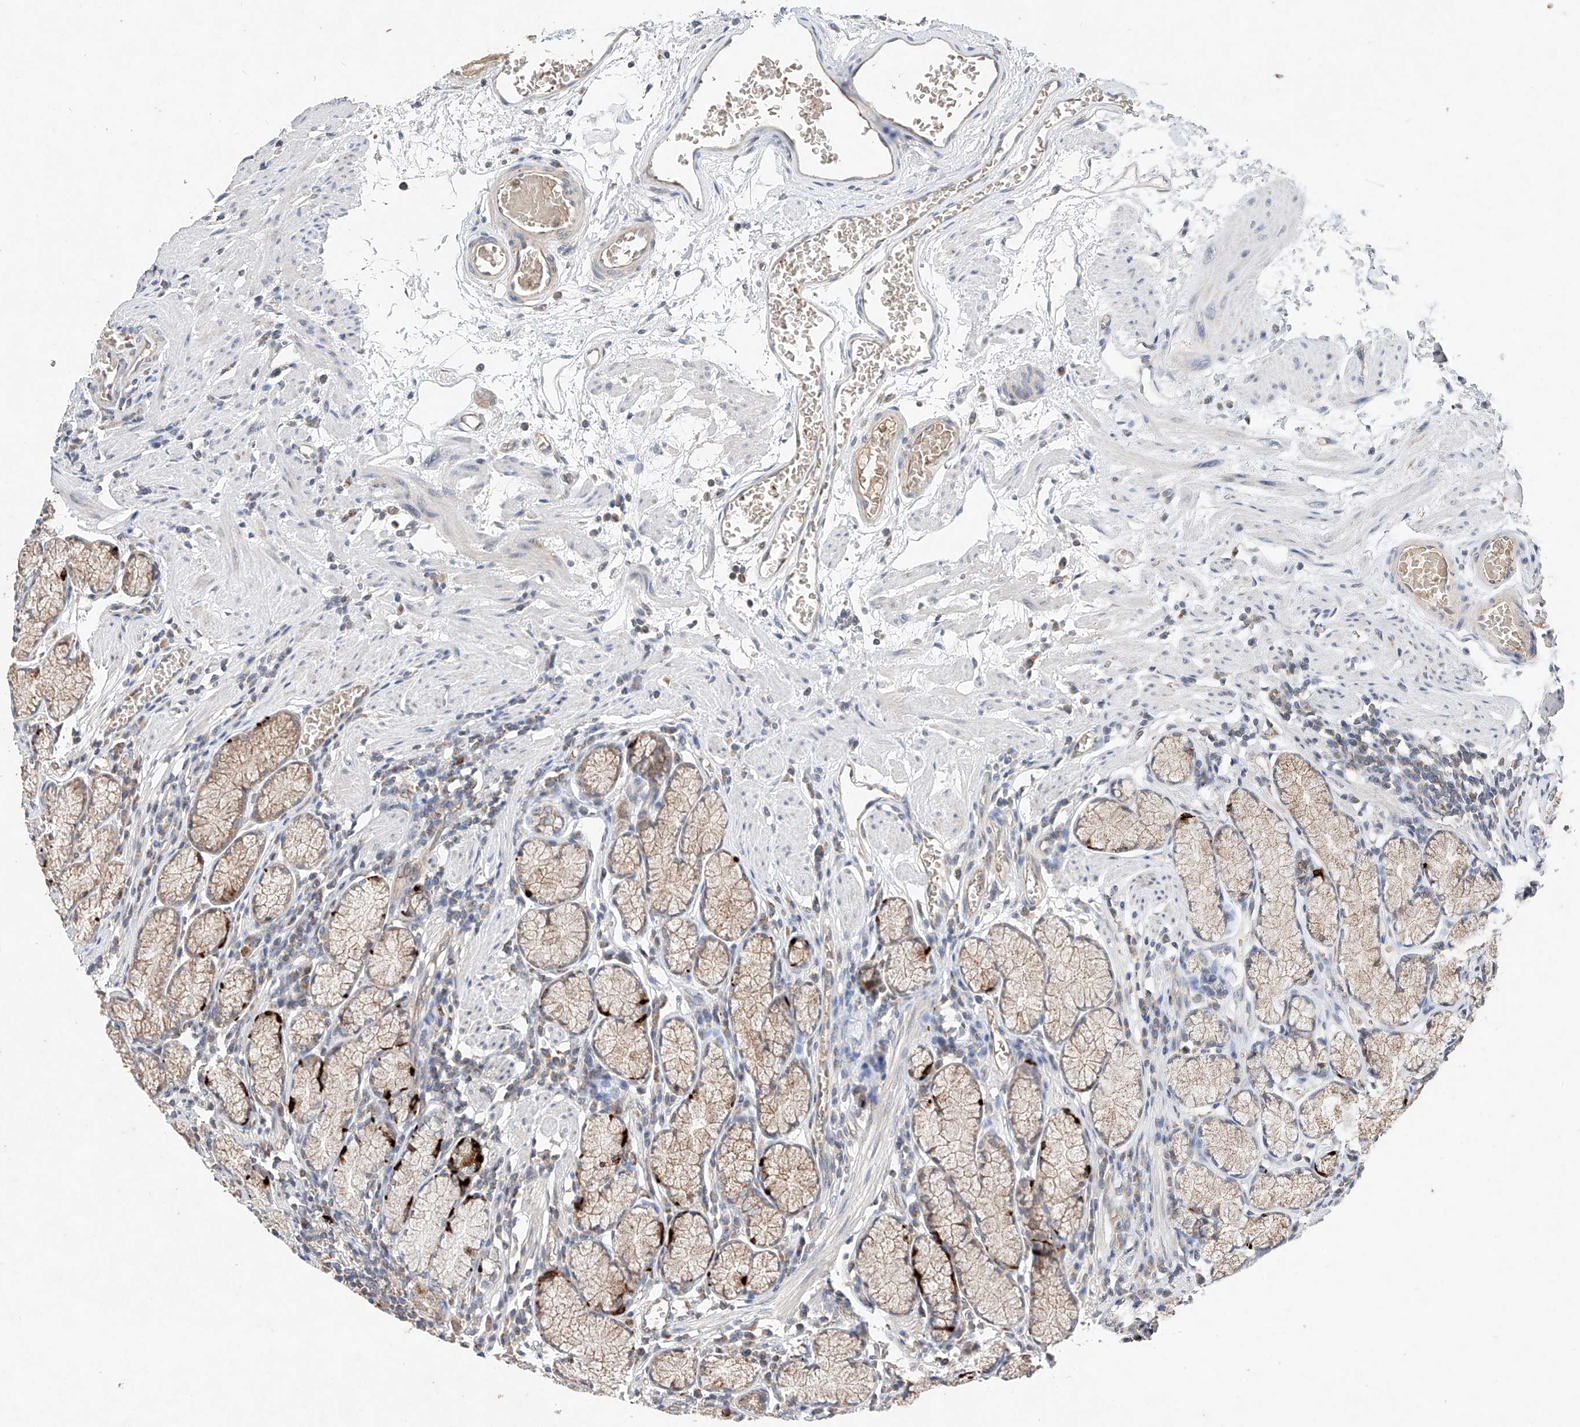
{"staining": {"intensity": "strong", "quantity": "<25%", "location": "cytoplasmic/membranous"}, "tissue": "stomach", "cell_type": "Glandular cells", "image_type": "normal", "snomed": [{"axis": "morphology", "description": "Normal tissue, NOS"}, {"axis": "topography", "description": "Stomach"}], "caption": "A brown stain shows strong cytoplasmic/membranous staining of a protein in glandular cells of unremarkable stomach.", "gene": "FASTK", "patient": {"sex": "male", "age": 55}}